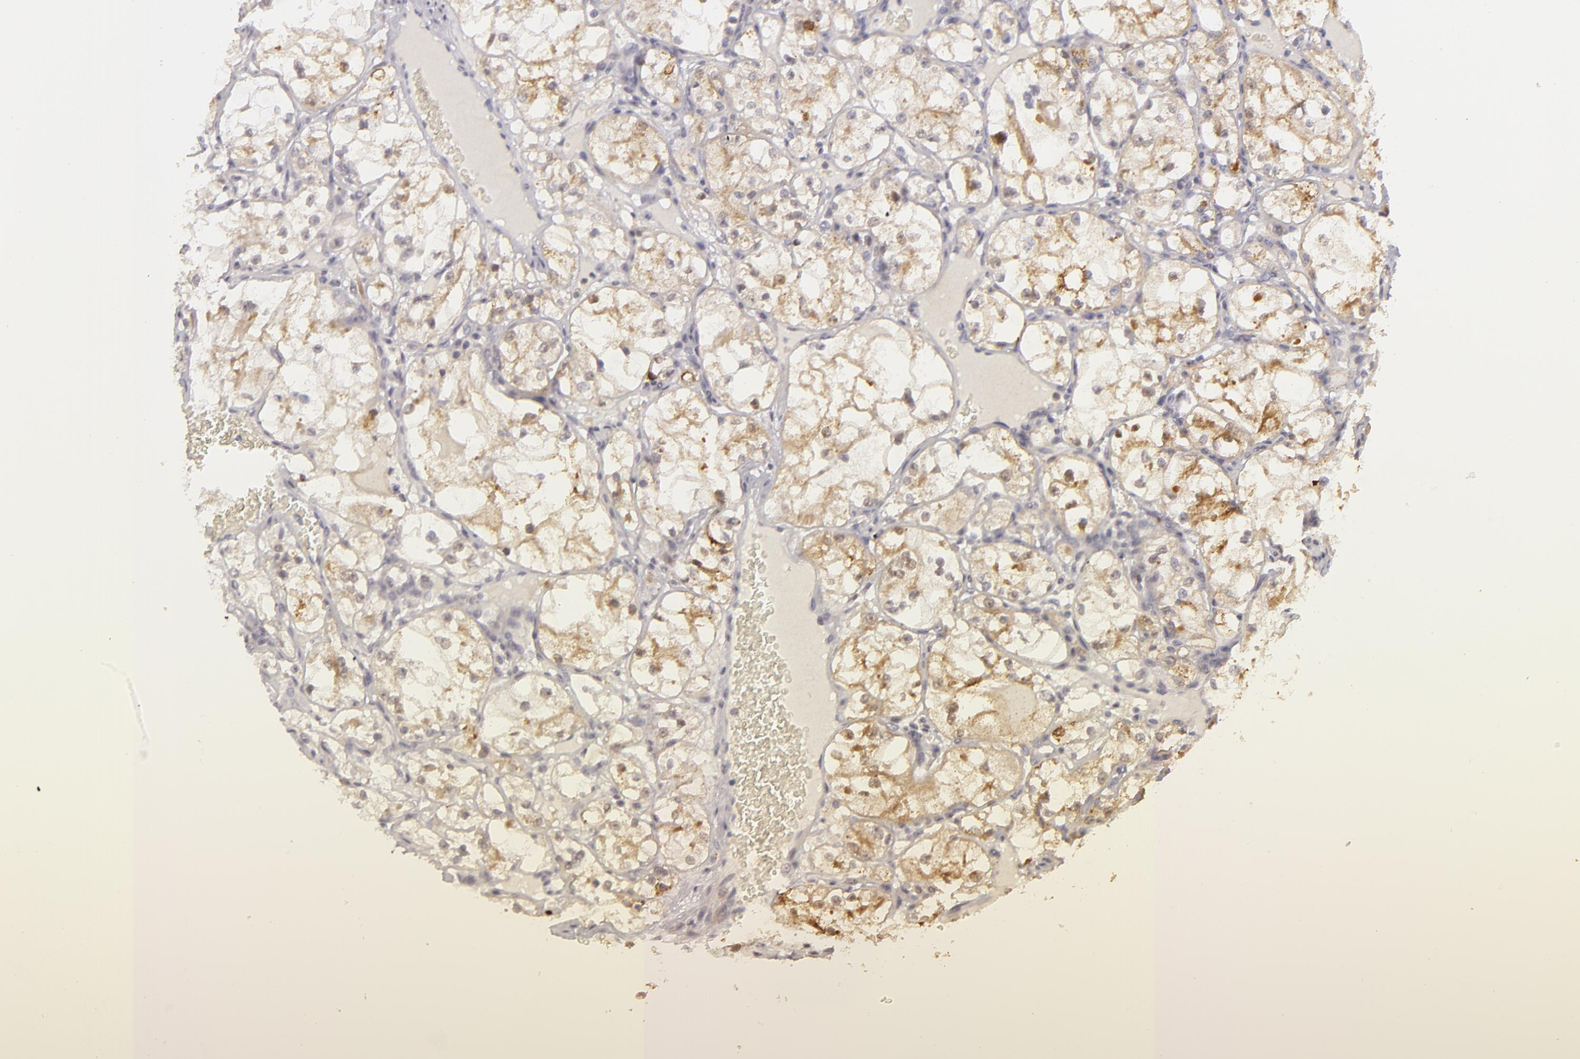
{"staining": {"intensity": "moderate", "quantity": ">75%", "location": "cytoplasmic/membranous"}, "tissue": "renal cancer", "cell_type": "Tumor cells", "image_type": "cancer", "snomed": [{"axis": "morphology", "description": "Adenocarcinoma, NOS"}, {"axis": "topography", "description": "Kidney"}], "caption": "Immunohistochemistry photomicrograph of renal adenocarcinoma stained for a protein (brown), which shows medium levels of moderate cytoplasmic/membranous expression in about >75% of tumor cells.", "gene": "EFS", "patient": {"sex": "male", "age": 61}}